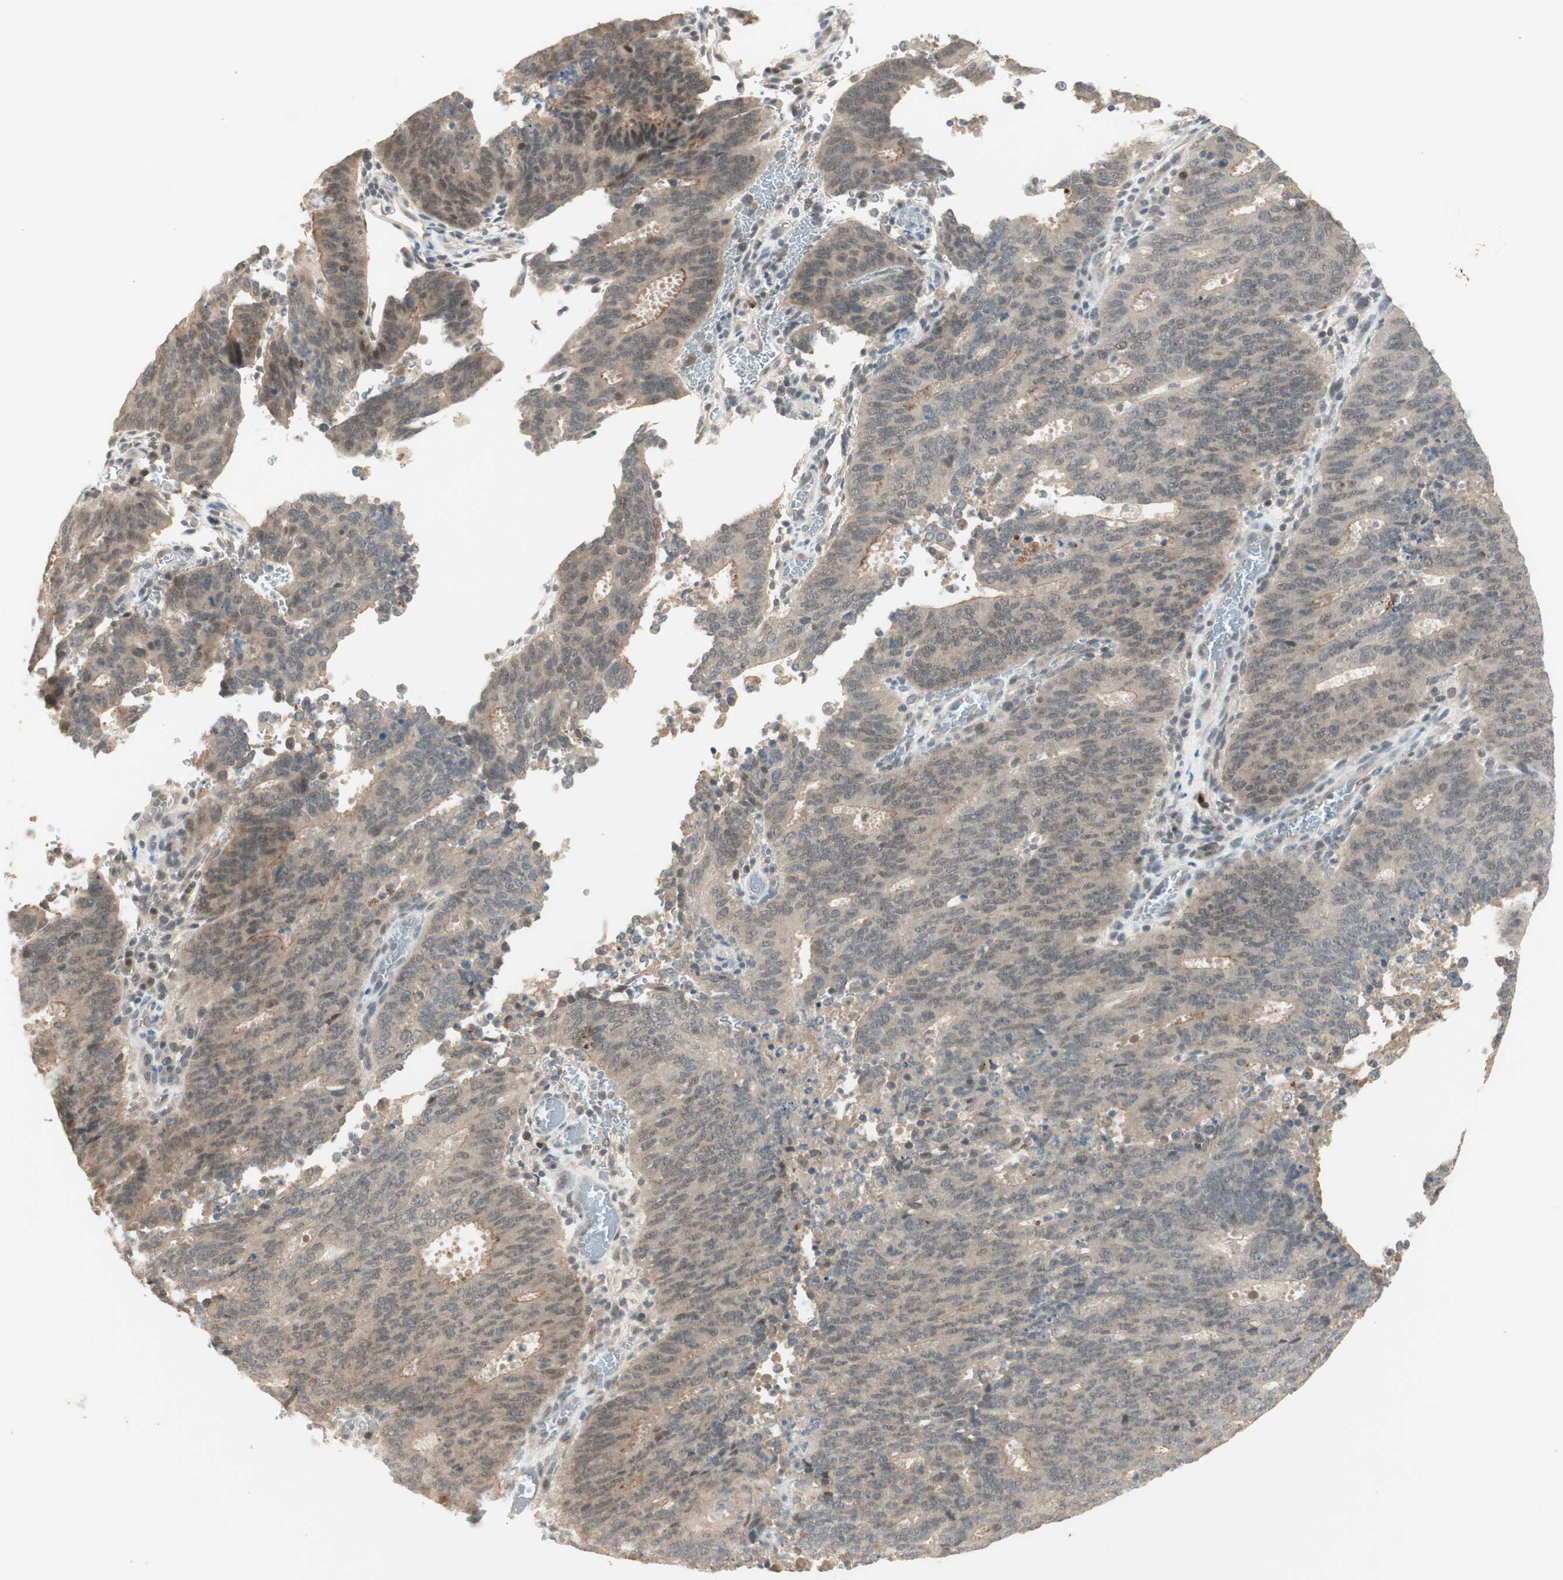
{"staining": {"intensity": "weak", "quantity": ">75%", "location": "cytoplasmic/membranous"}, "tissue": "cervical cancer", "cell_type": "Tumor cells", "image_type": "cancer", "snomed": [{"axis": "morphology", "description": "Adenocarcinoma, NOS"}, {"axis": "topography", "description": "Cervix"}], "caption": "Cervical cancer stained with a protein marker shows weak staining in tumor cells.", "gene": "RNGTT", "patient": {"sex": "female", "age": 44}}